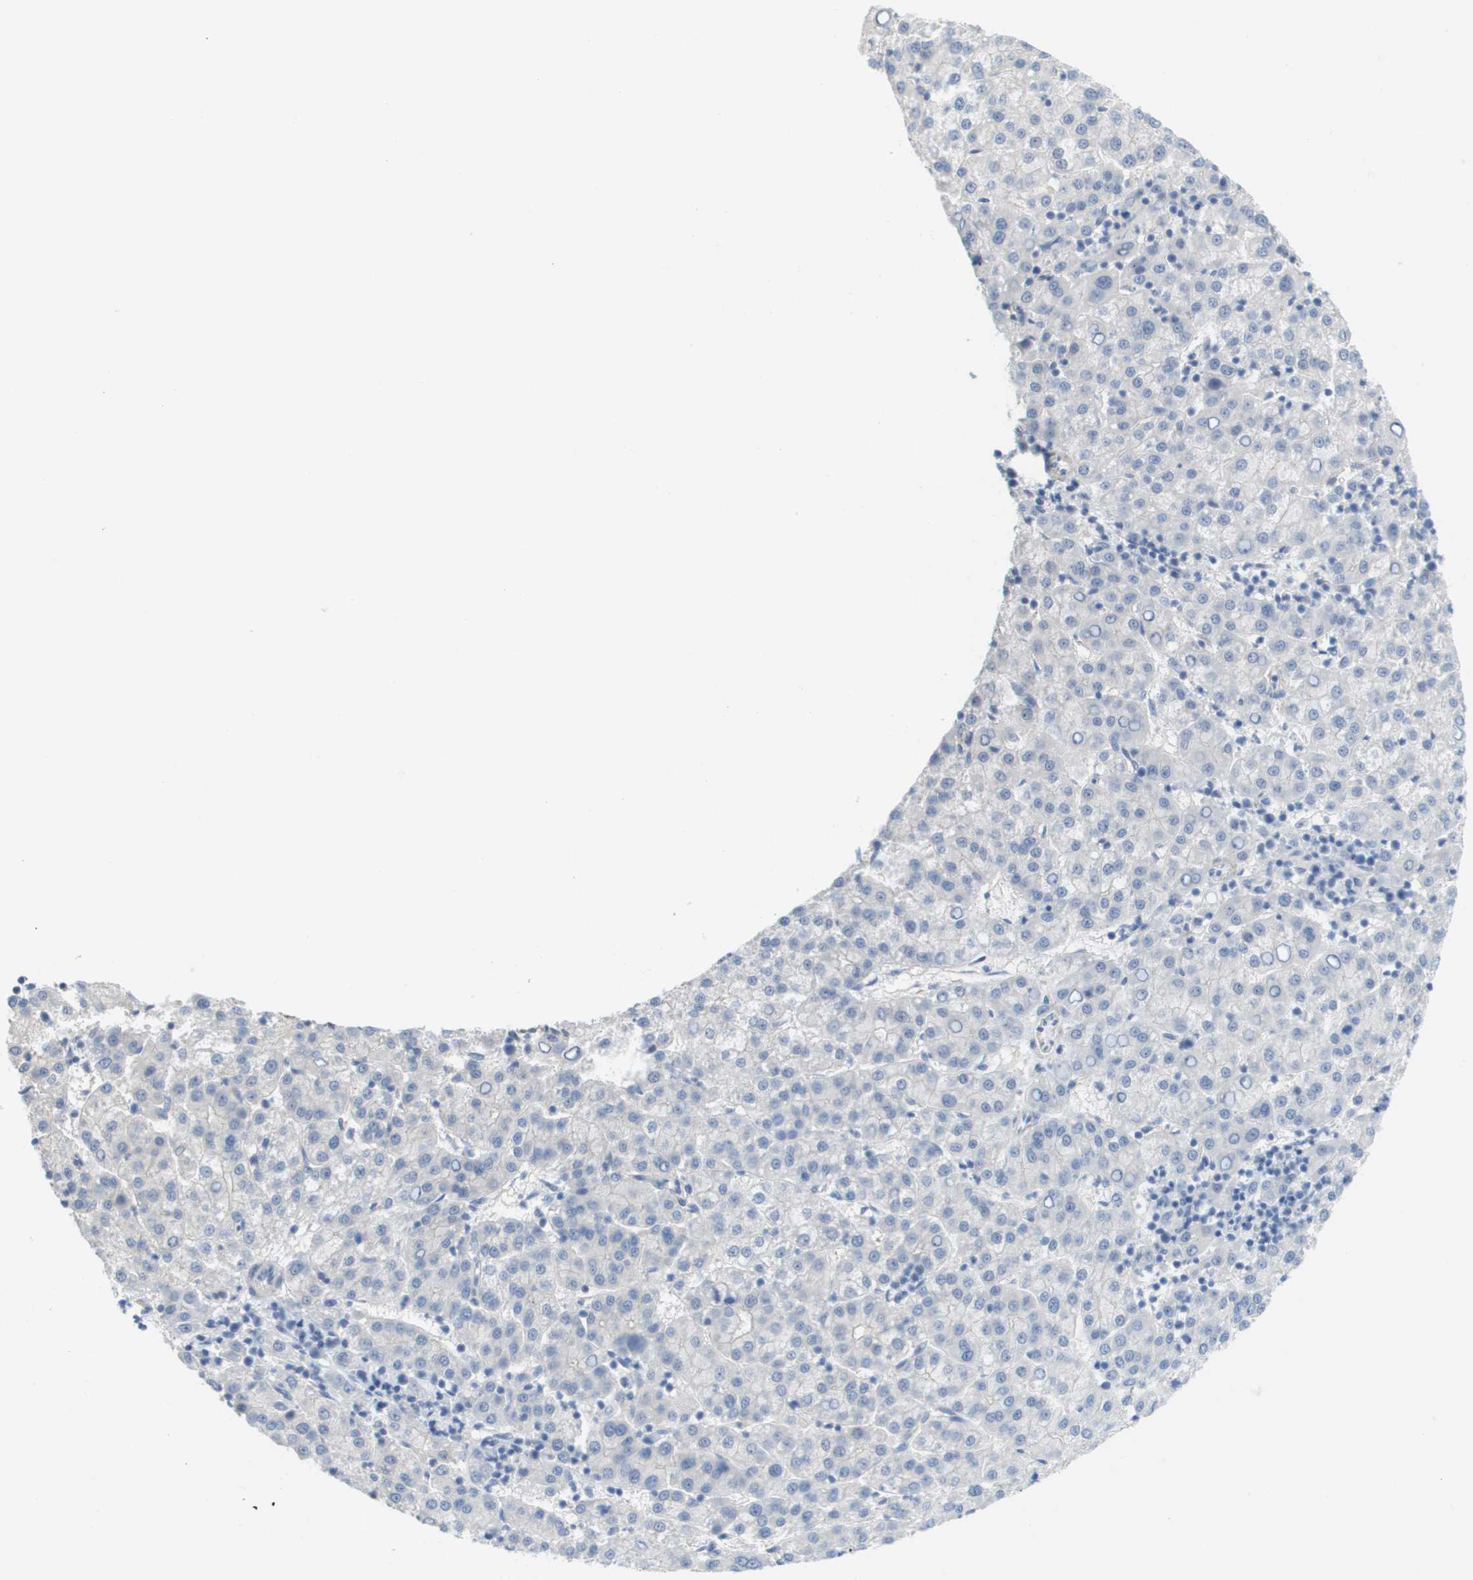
{"staining": {"intensity": "negative", "quantity": "none", "location": "none"}, "tissue": "liver cancer", "cell_type": "Tumor cells", "image_type": "cancer", "snomed": [{"axis": "morphology", "description": "Carcinoma, Hepatocellular, NOS"}, {"axis": "topography", "description": "Liver"}], "caption": "Immunohistochemistry histopathology image of neoplastic tissue: hepatocellular carcinoma (liver) stained with DAB (3,3'-diaminobenzidine) demonstrates no significant protein positivity in tumor cells.", "gene": "MYL3", "patient": {"sex": "female", "age": 58}}